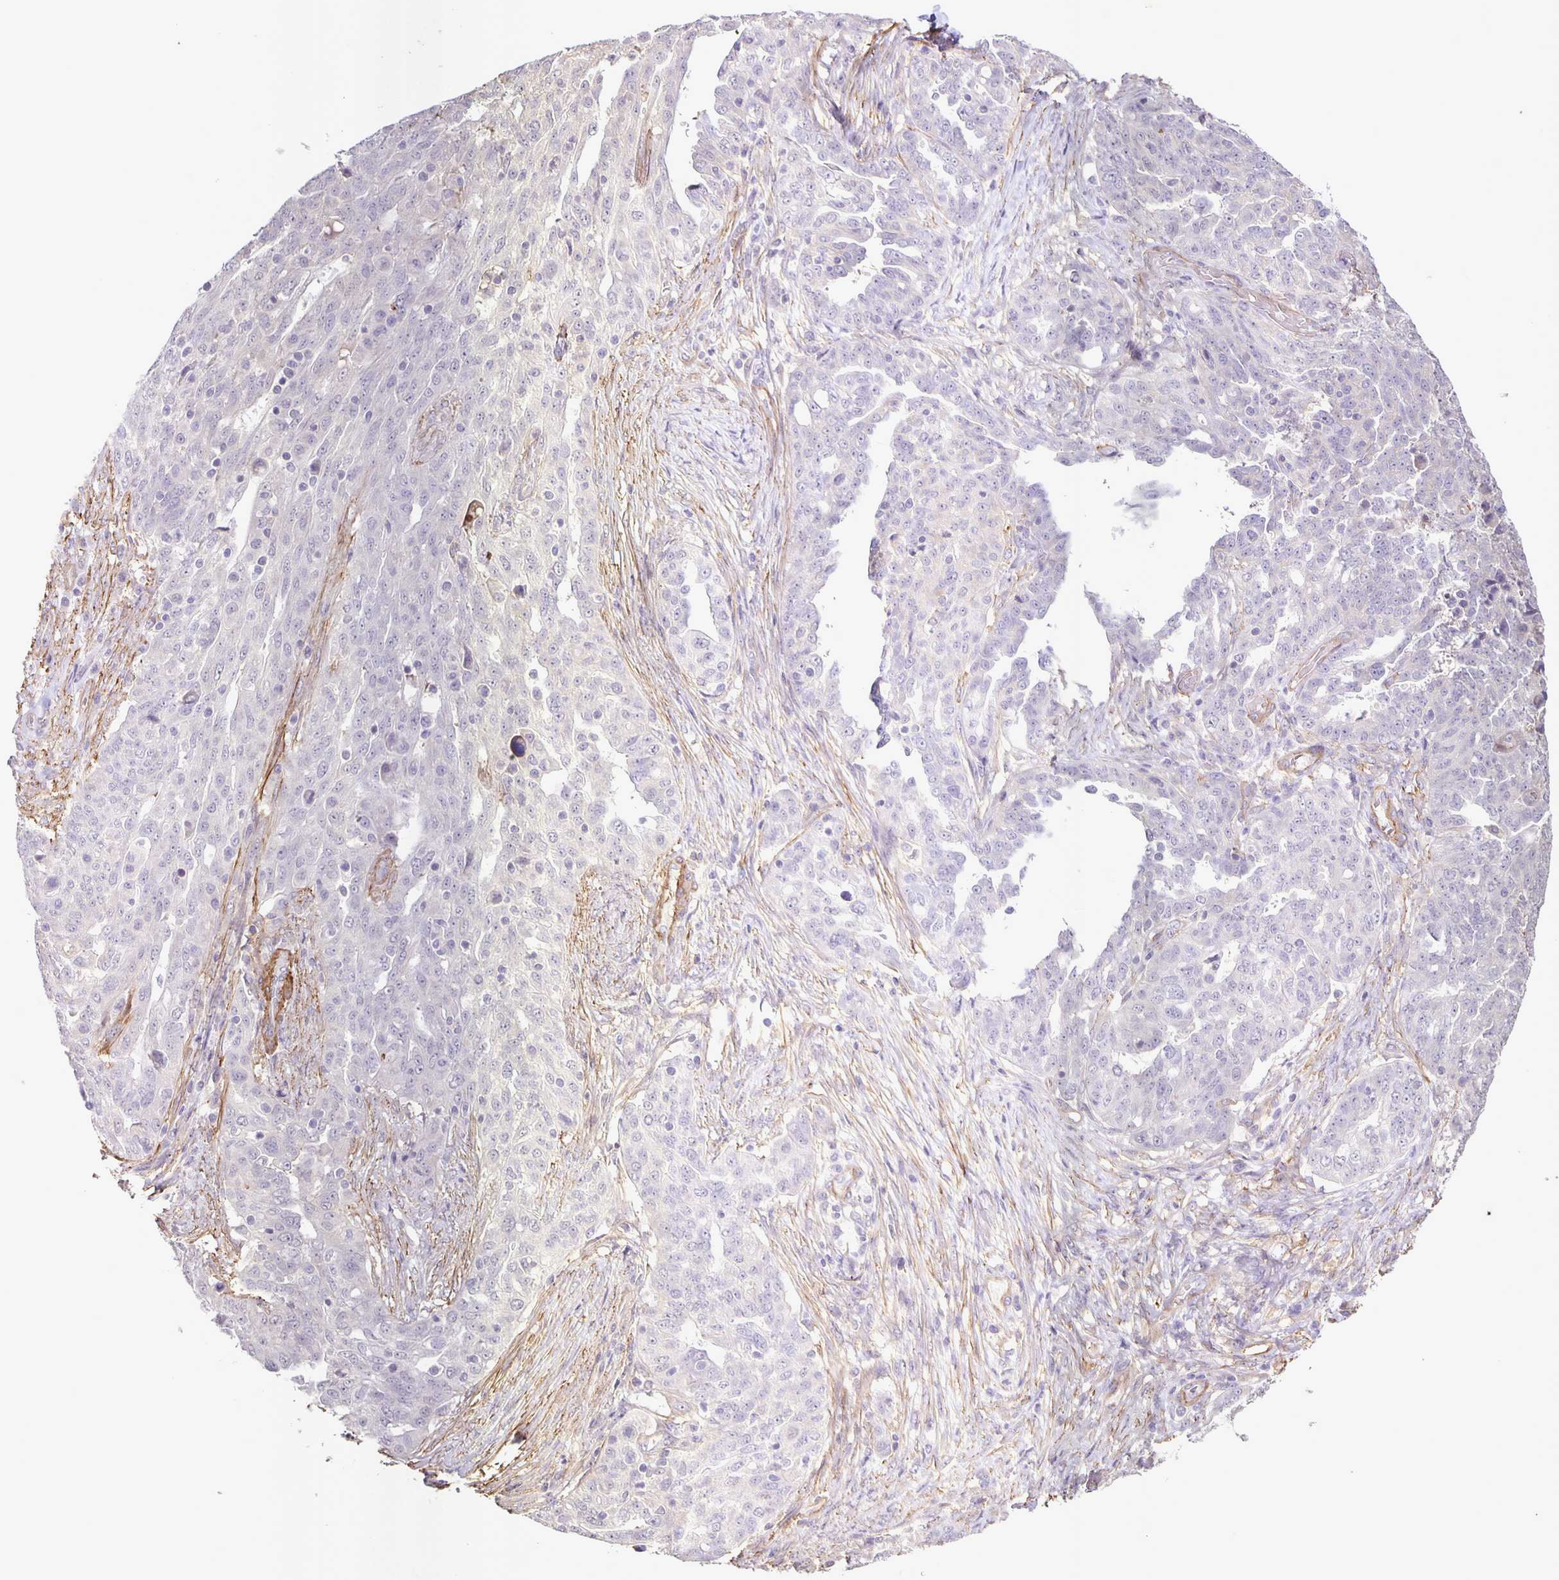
{"staining": {"intensity": "negative", "quantity": "none", "location": "none"}, "tissue": "ovarian cancer", "cell_type": "Tumor cells", "image_type": "cancer", "snomed": [{"axis": "morphology", "description": "Cystadenocarcinoma, serous, NOS"}, {"axis": "topography", "description": "Ovary"}], "caption": "DAB (3,3'-diaminobenzidine) immunohistochemical staining of human ovarian cancer reveals no significant positivity in tumor cells.", "gene": "SRCIN1", "patient": {"sex": "female", "age": 67}}